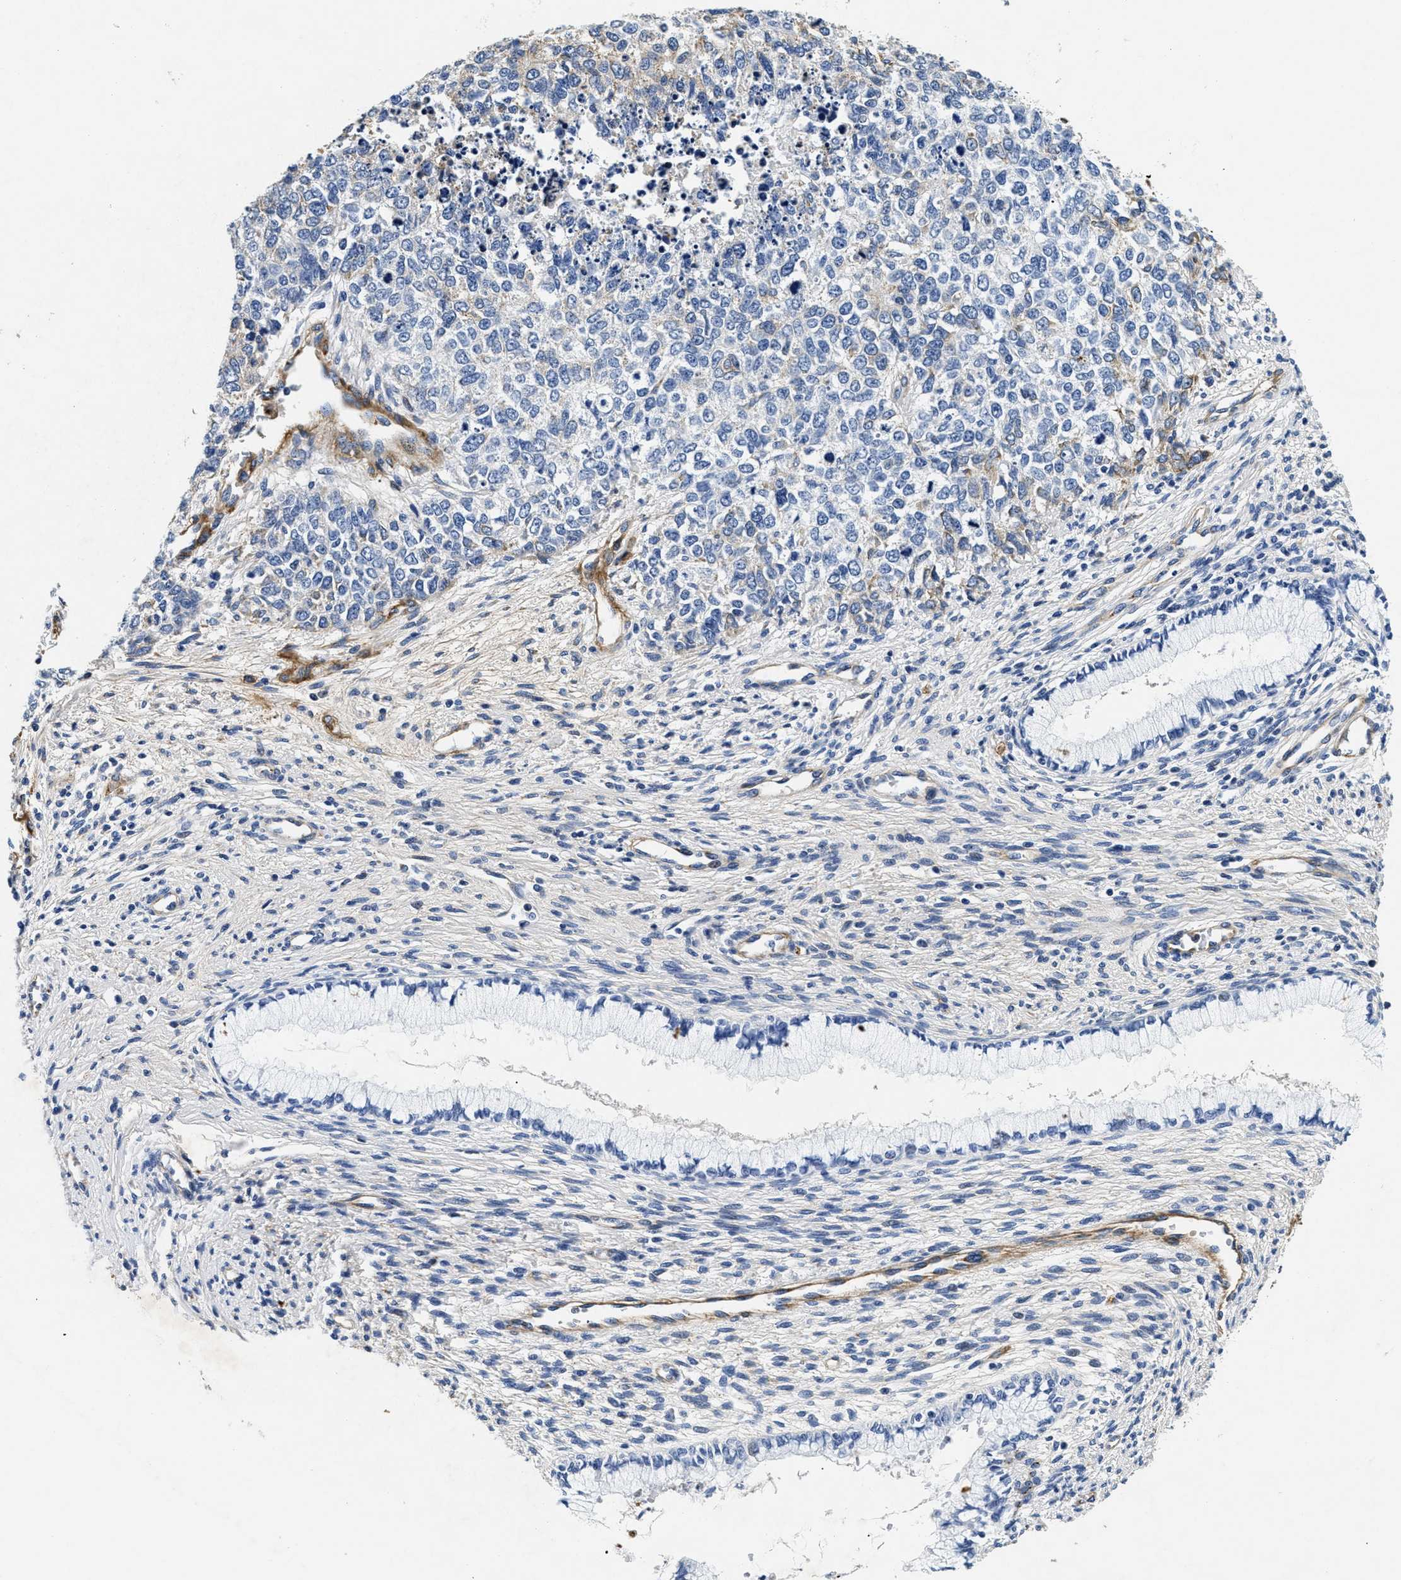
{"staining": {"intensity": "weak", "quantity": "<25%", "location": "cytoplasmic/membranous"}, "tissue": "cervical cancer", "cell_type": "Tumor cells", "image_type": "cancer", "snomed": [{"axis": "morphology", "description": "Squamous cell carcinoma, NOS"}, {"axis": "topography", "description": "Cervix"}], "caption": "High magnification brightfield microscopy of squamous cell carcinoma (cervical) stained with DAB (brown) and counterstained with hematoxylin (blue): tumor cells show no significant positivity. (Stains: DAB immunohistochemistry (IHC) with hematoxylin counter stain, Microscopy: brightfield microscopy at high magnification).", "gene": "LAMA3", "patient": {"sex": "female", "age": 63}}